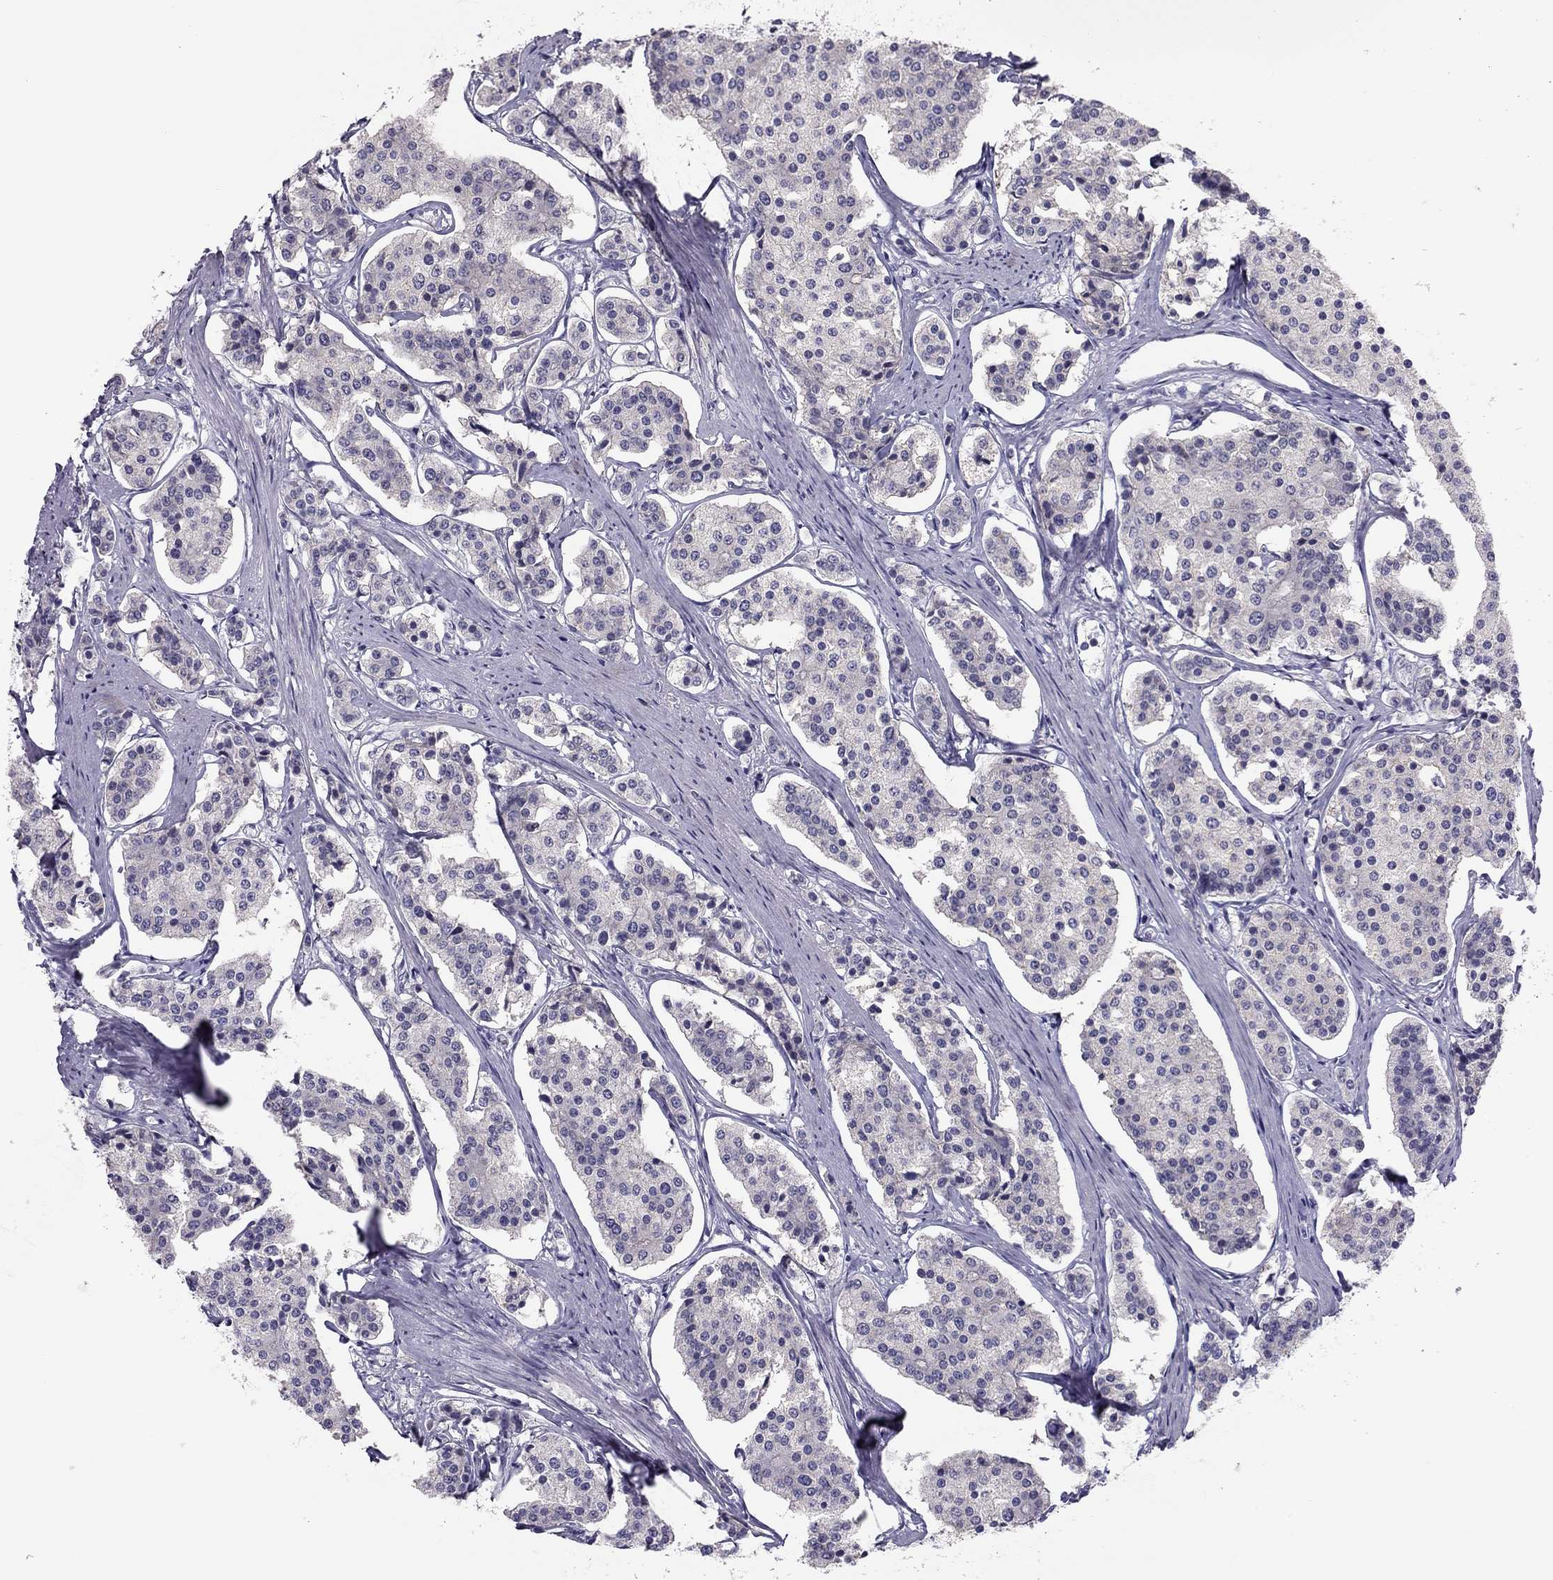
{"staining": {"intensity": "negative", "quantity": "none", "location": "none"}, "tissue": "carcinoid", "cell_type": "Tumor cells", "image_type": "cancer", "snomed": [{"axis": "morphology", "description": "Carcinoid, malignant, NOS"}, {"axis": "topography", "description": "Small intestine"}], "caption": "The photomicrograph reveals no significant staining in tumor cells of carcinoid. (DAB immunohistochemistry with hematoxylin counter stain).", "gene": "ADORA2A", "patient": {"sex": "female", "age": 65}}